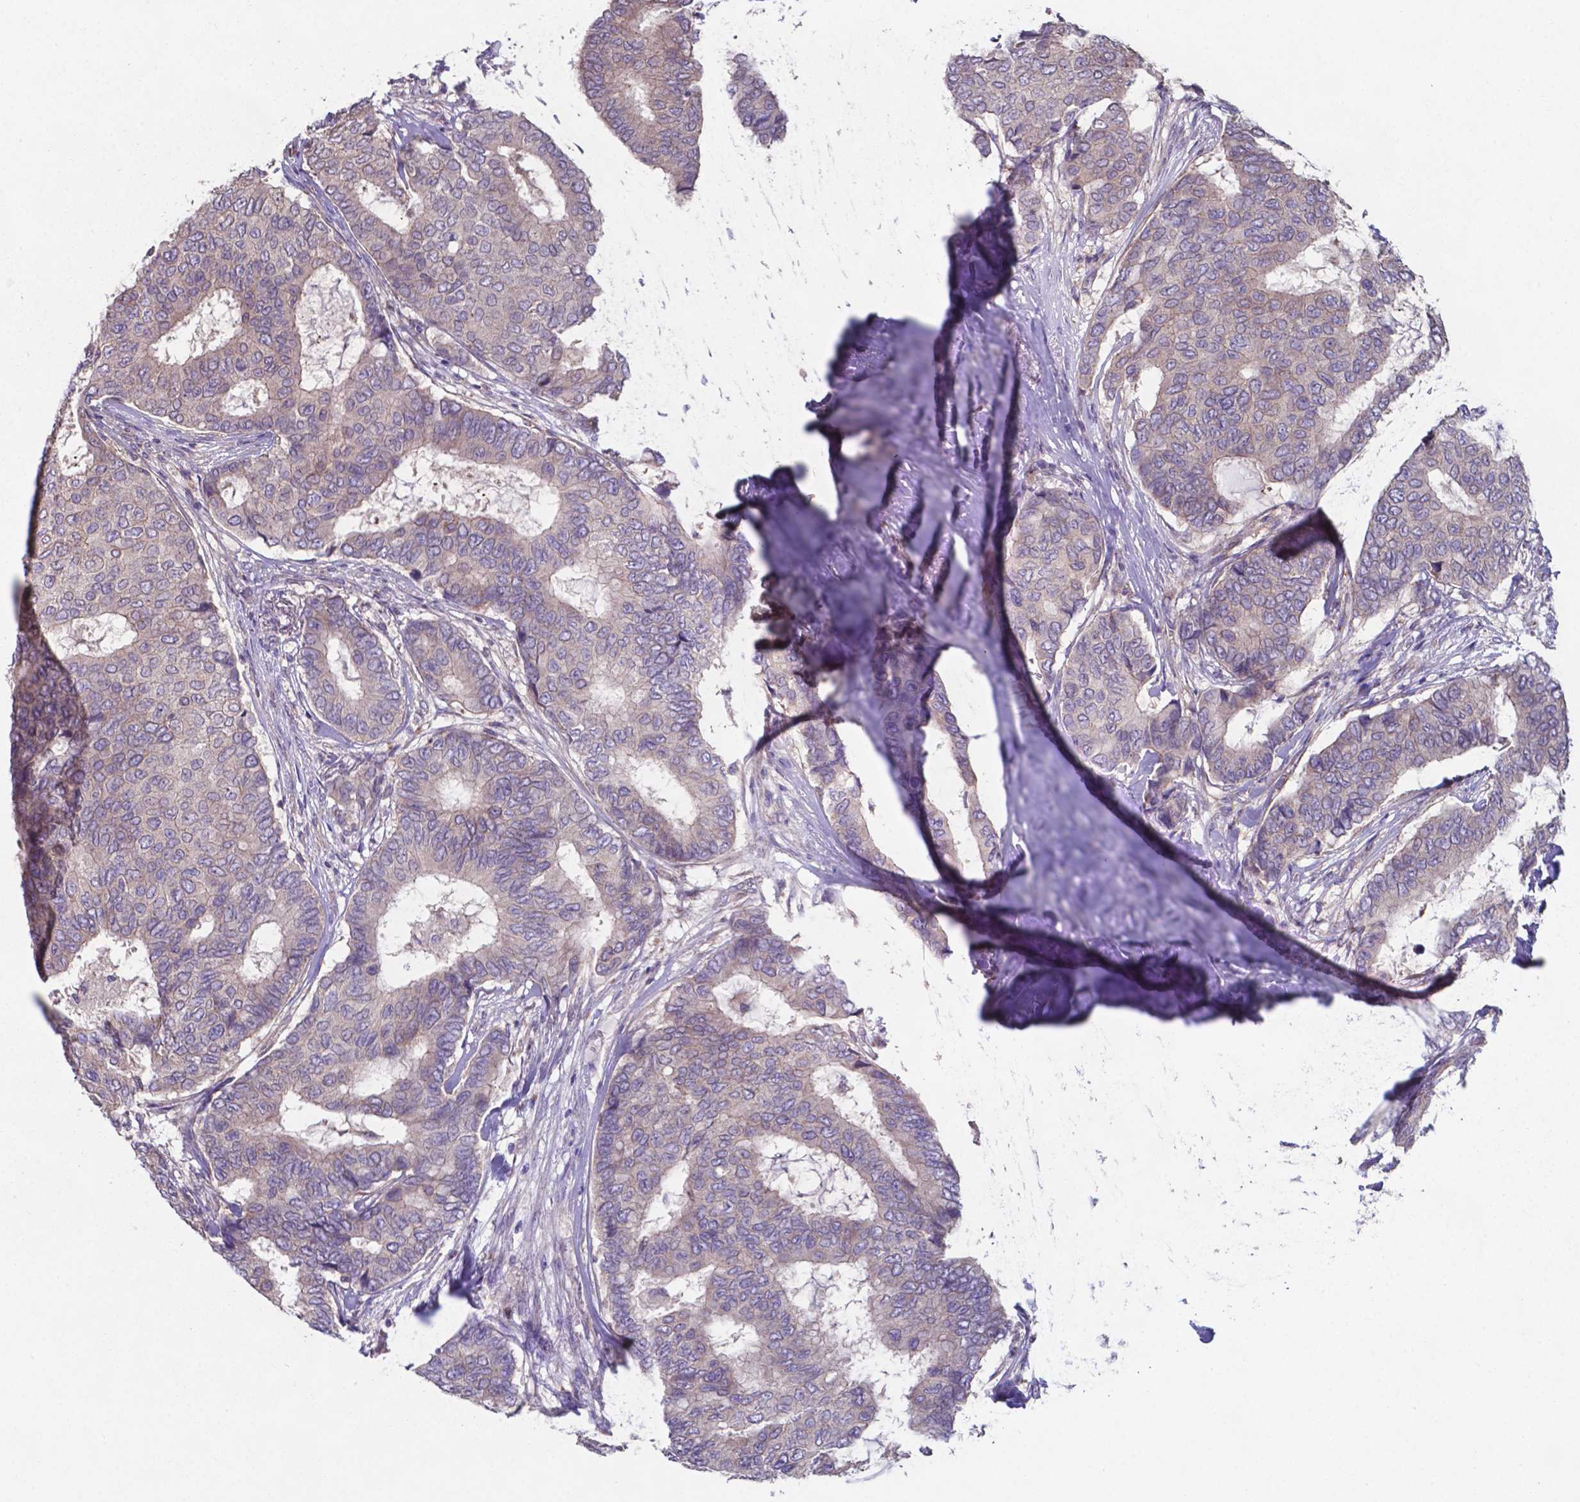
{"staining": {"intensity": "negative", "quantity": "none", "location": "none"}, "tissue": "breast cancer", "cell_type": "Tumor cells", "image_type": "cancer", "snomed": [{"axis": "morphology", "description": "Duct carcinoma"}, {"axis": "topography", "description": "Breast"}], "caption": "Protein analysis of infiltrating ductal carcinoma (breast) demonstrates no significant positivity in tumor cells.", "gene": "TYRO3", "patient": {"sex": "female", "age": 75}}